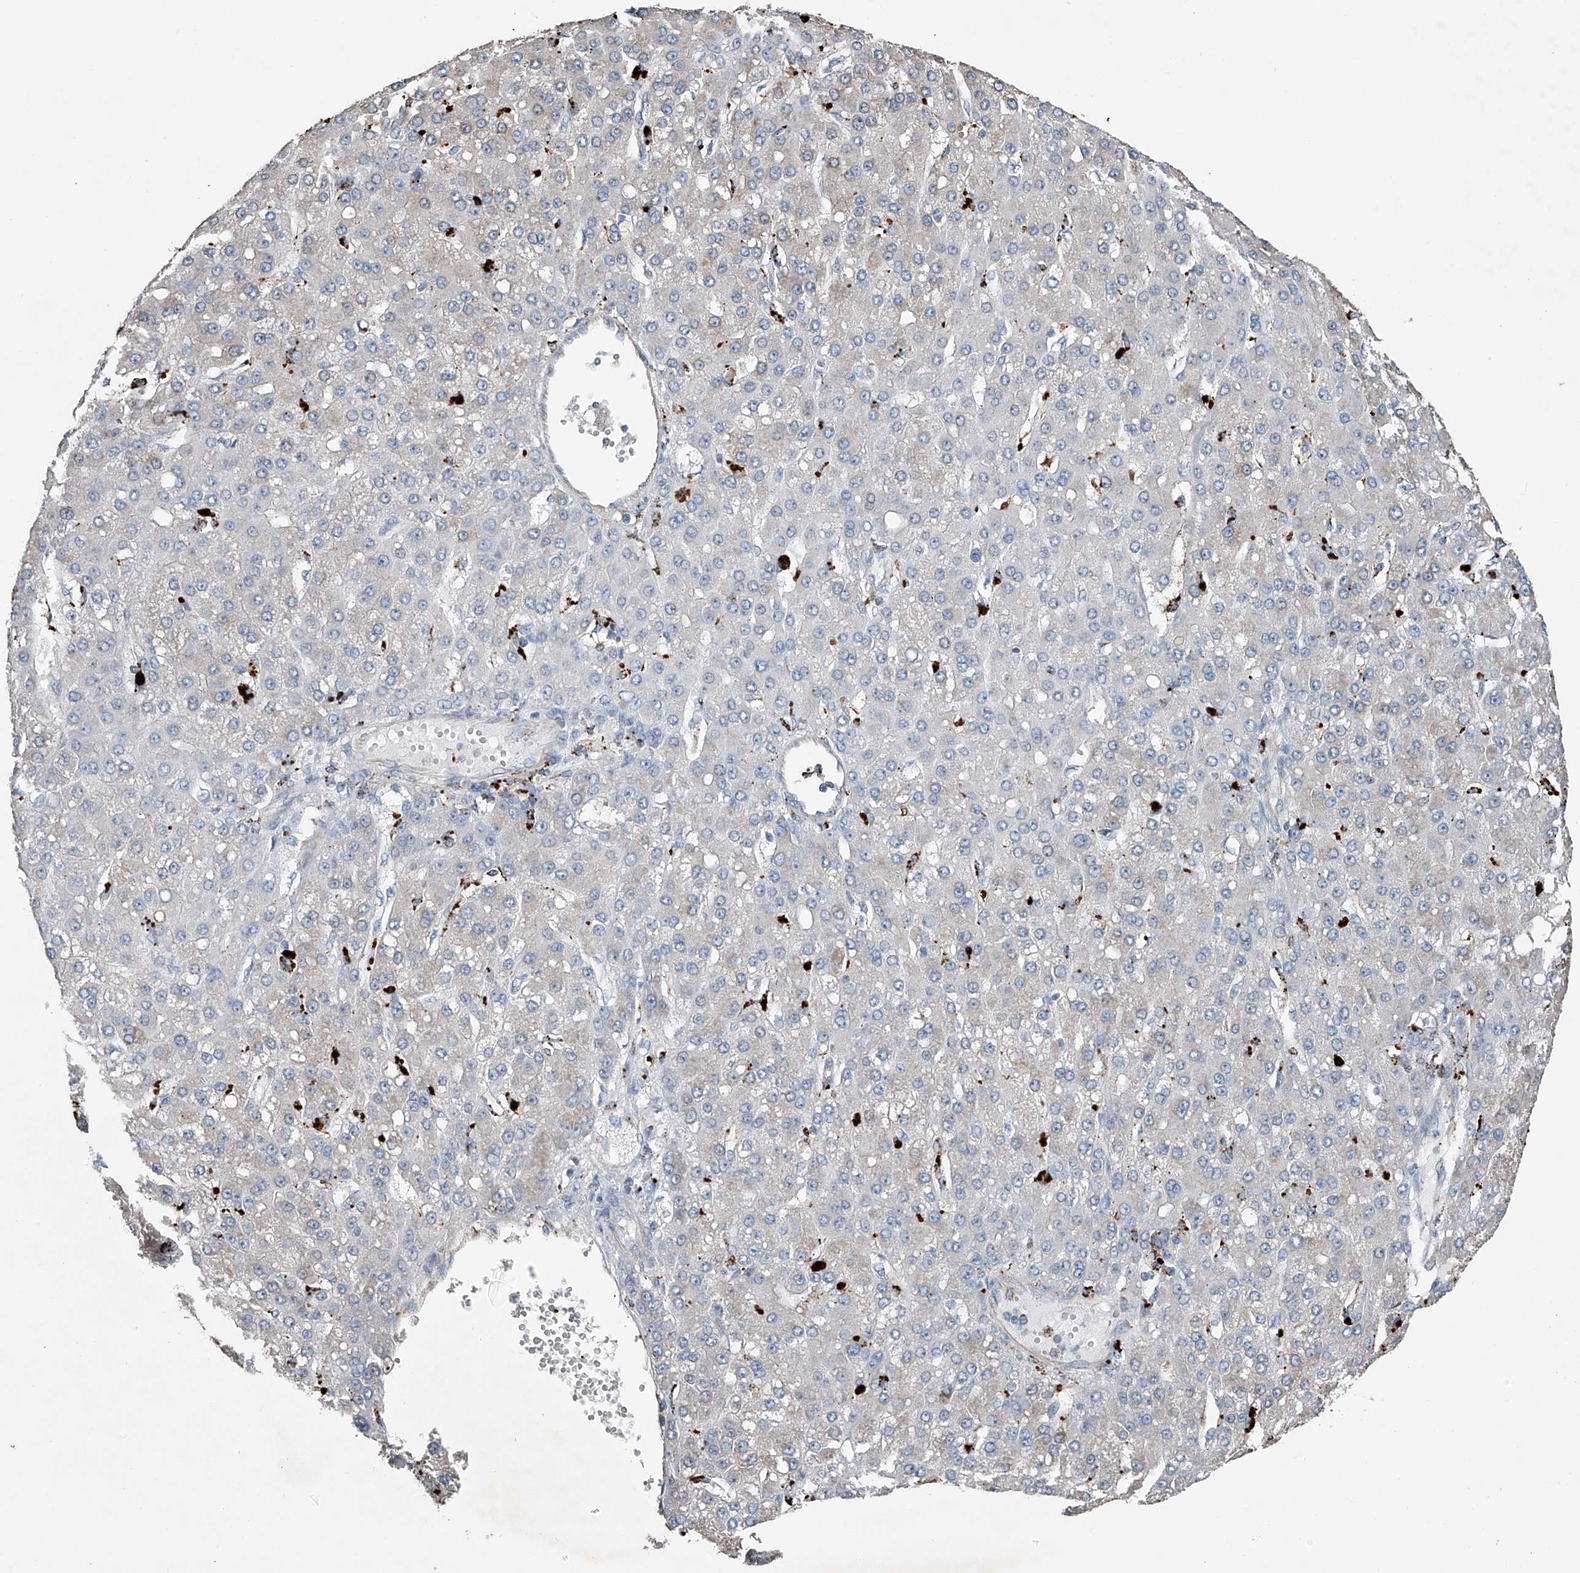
{"staining": {"intensity": "negative", "quantity": "none", "location": "none"}, "tissue": "liver cancer", "cell_type": "Tumor cells", "image_type": "cancer", "snomed": [{"axis": "morphology", "description": "Carcinoma, Hepatocellular, NOS"}, {"axis": "topography", "description": "Liver"}], "caption": "This is an immunohistochemistry photomicrograph of liver hepatocellular carcinoma. There is no staining in tumor cells.", "gene": "ZNF772", "patient": {"sex": "male", "age": 67}}